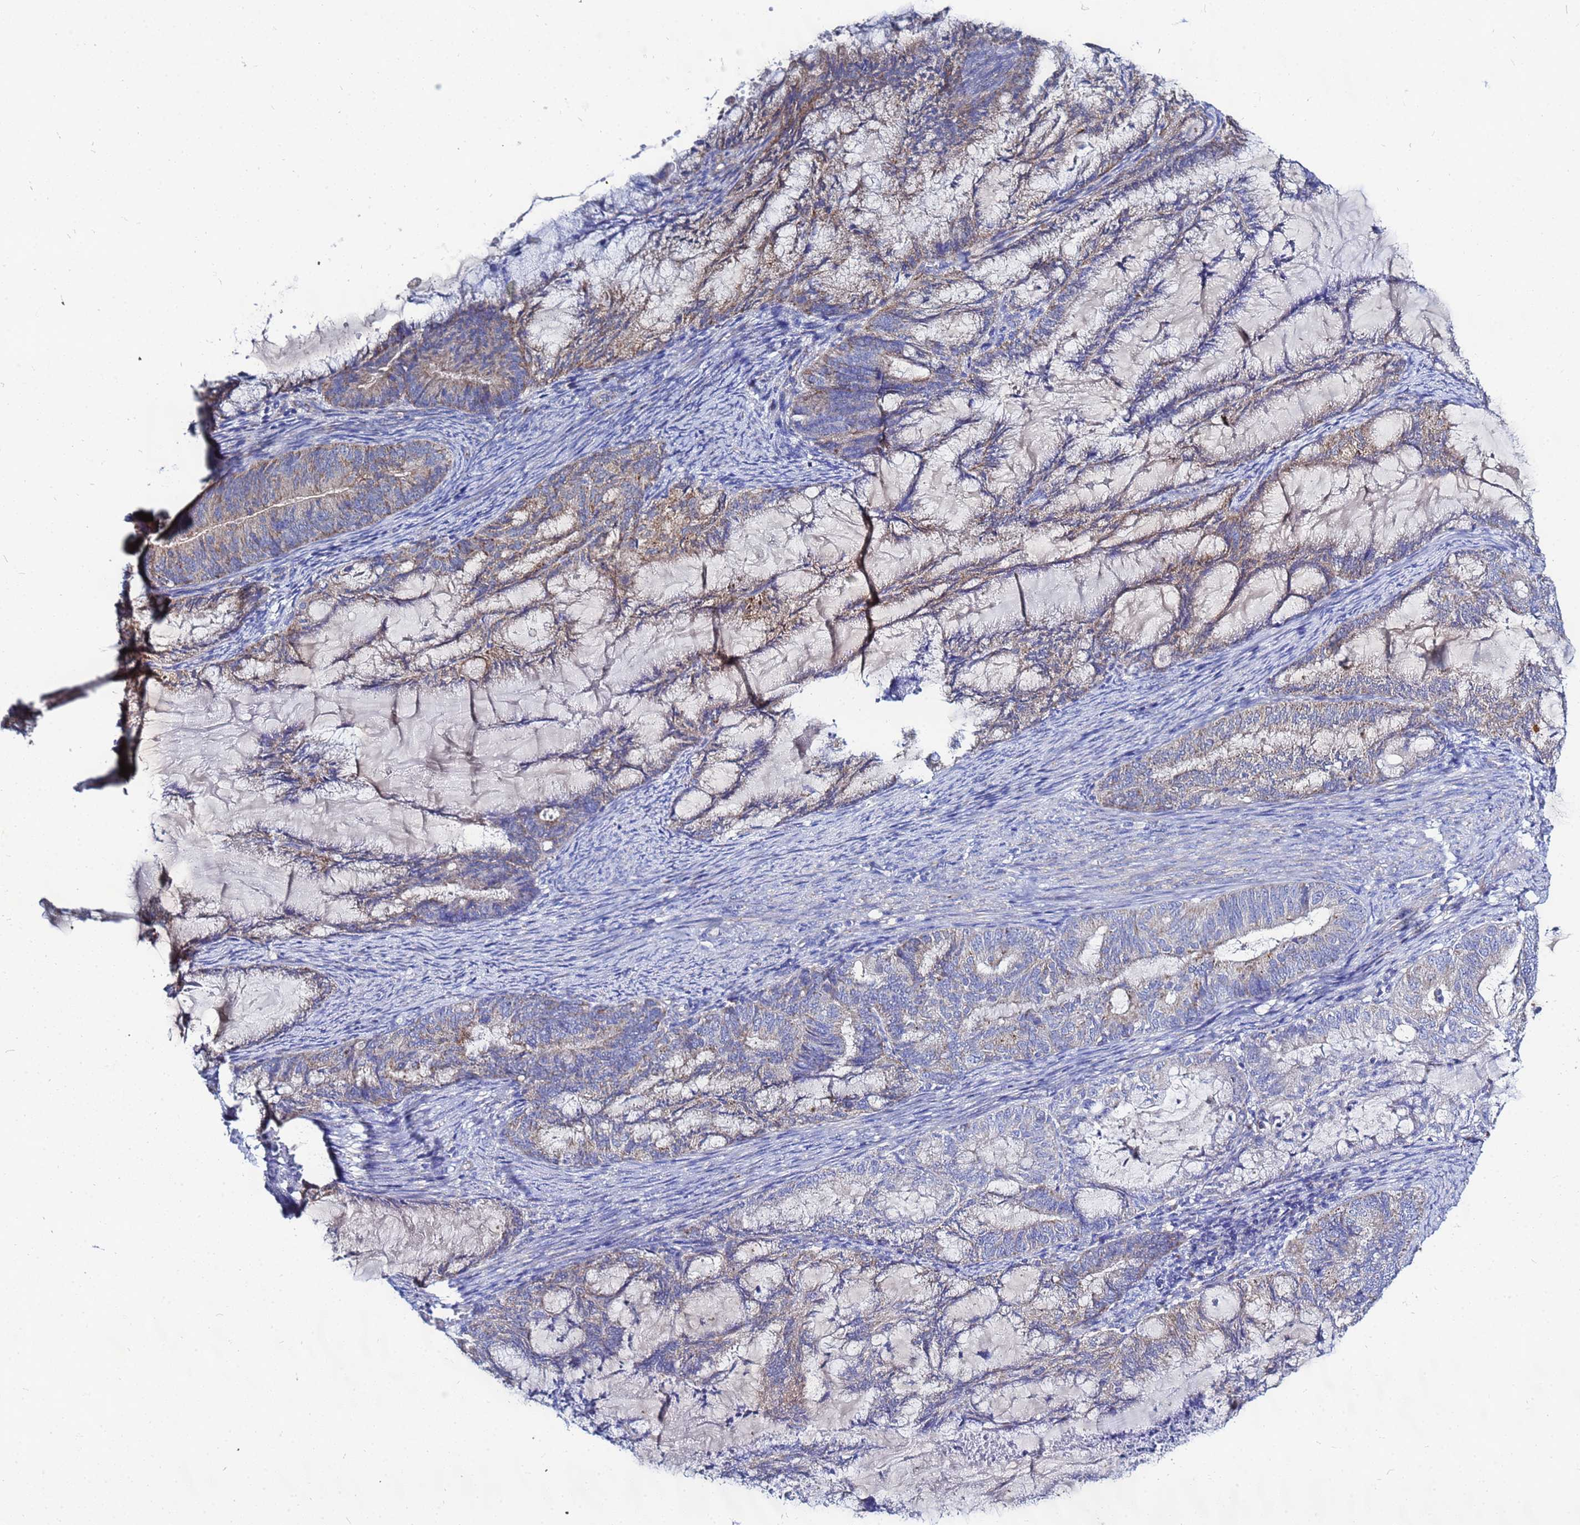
{"staining": {"intensity": "weak", "quantity": "25%-75%", "location": "cytoplasmic/membranous"}, "tissue": "endometrial cancer", "cell_type": "Tumor cells", "image_type": "cancer", "snomed": [{"axis": "morphology", "description": "Adenocarcinoma, NOS"}, {"axis": "topography", "description": "Endometrium"}], "caption": "The histopathology image shows immunohistochemical staining of endometrial cancer. There is weak cytoplasmic/membranous staining is seen in about 25%-75% of tumor cells.", "gene": "FAHD2A", "patient": {"sex": "female", "age": 86}}